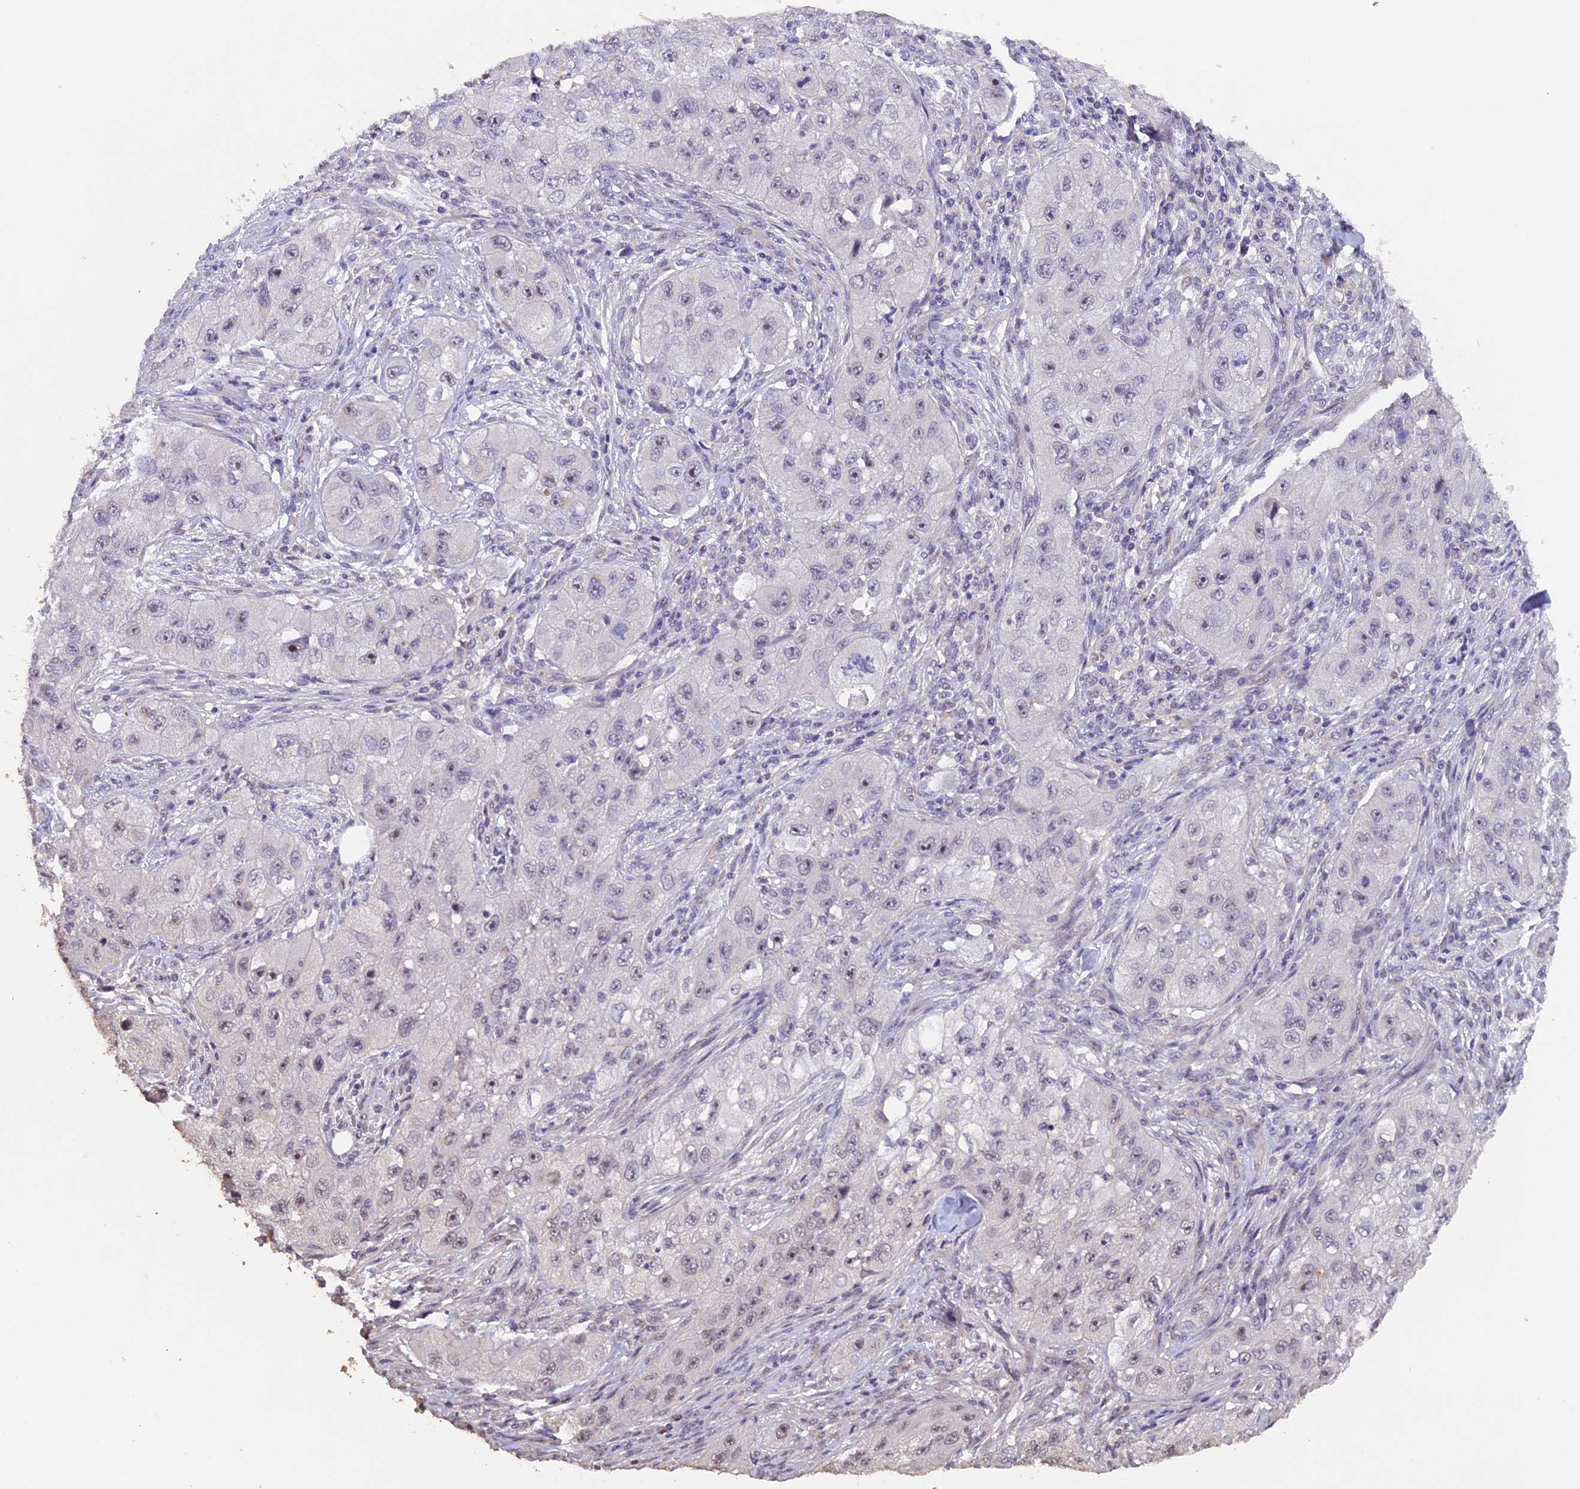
{"staining": {"intensity": "weak", "quantity": "<25%", "location": "nuclear"}, "tissue": "skin cancer", "cell_type": "Tumor cells", "image_type": "cancer", "snomed": [{"axis": "morphology", "description": "Squamous cell carcinoma, NOS"}, {"axis": "topography", "description": "Skin"}, {"axis": "topography", "description": "Subcutis"}], "caption": "Immunohistochemistry (IHC) photomicrograph of neoplastic tissue: skin cancer (squamous cell carcinoma) stained with DAB exhibits no significant protein expression in tumor cells. (Stains: DAB IHC with hematoxylin counter stain, Microscopy: brightfield microscopy at high magnification).", "gene": "GNB5", "patient": {"sex": "male", "age": 73}}